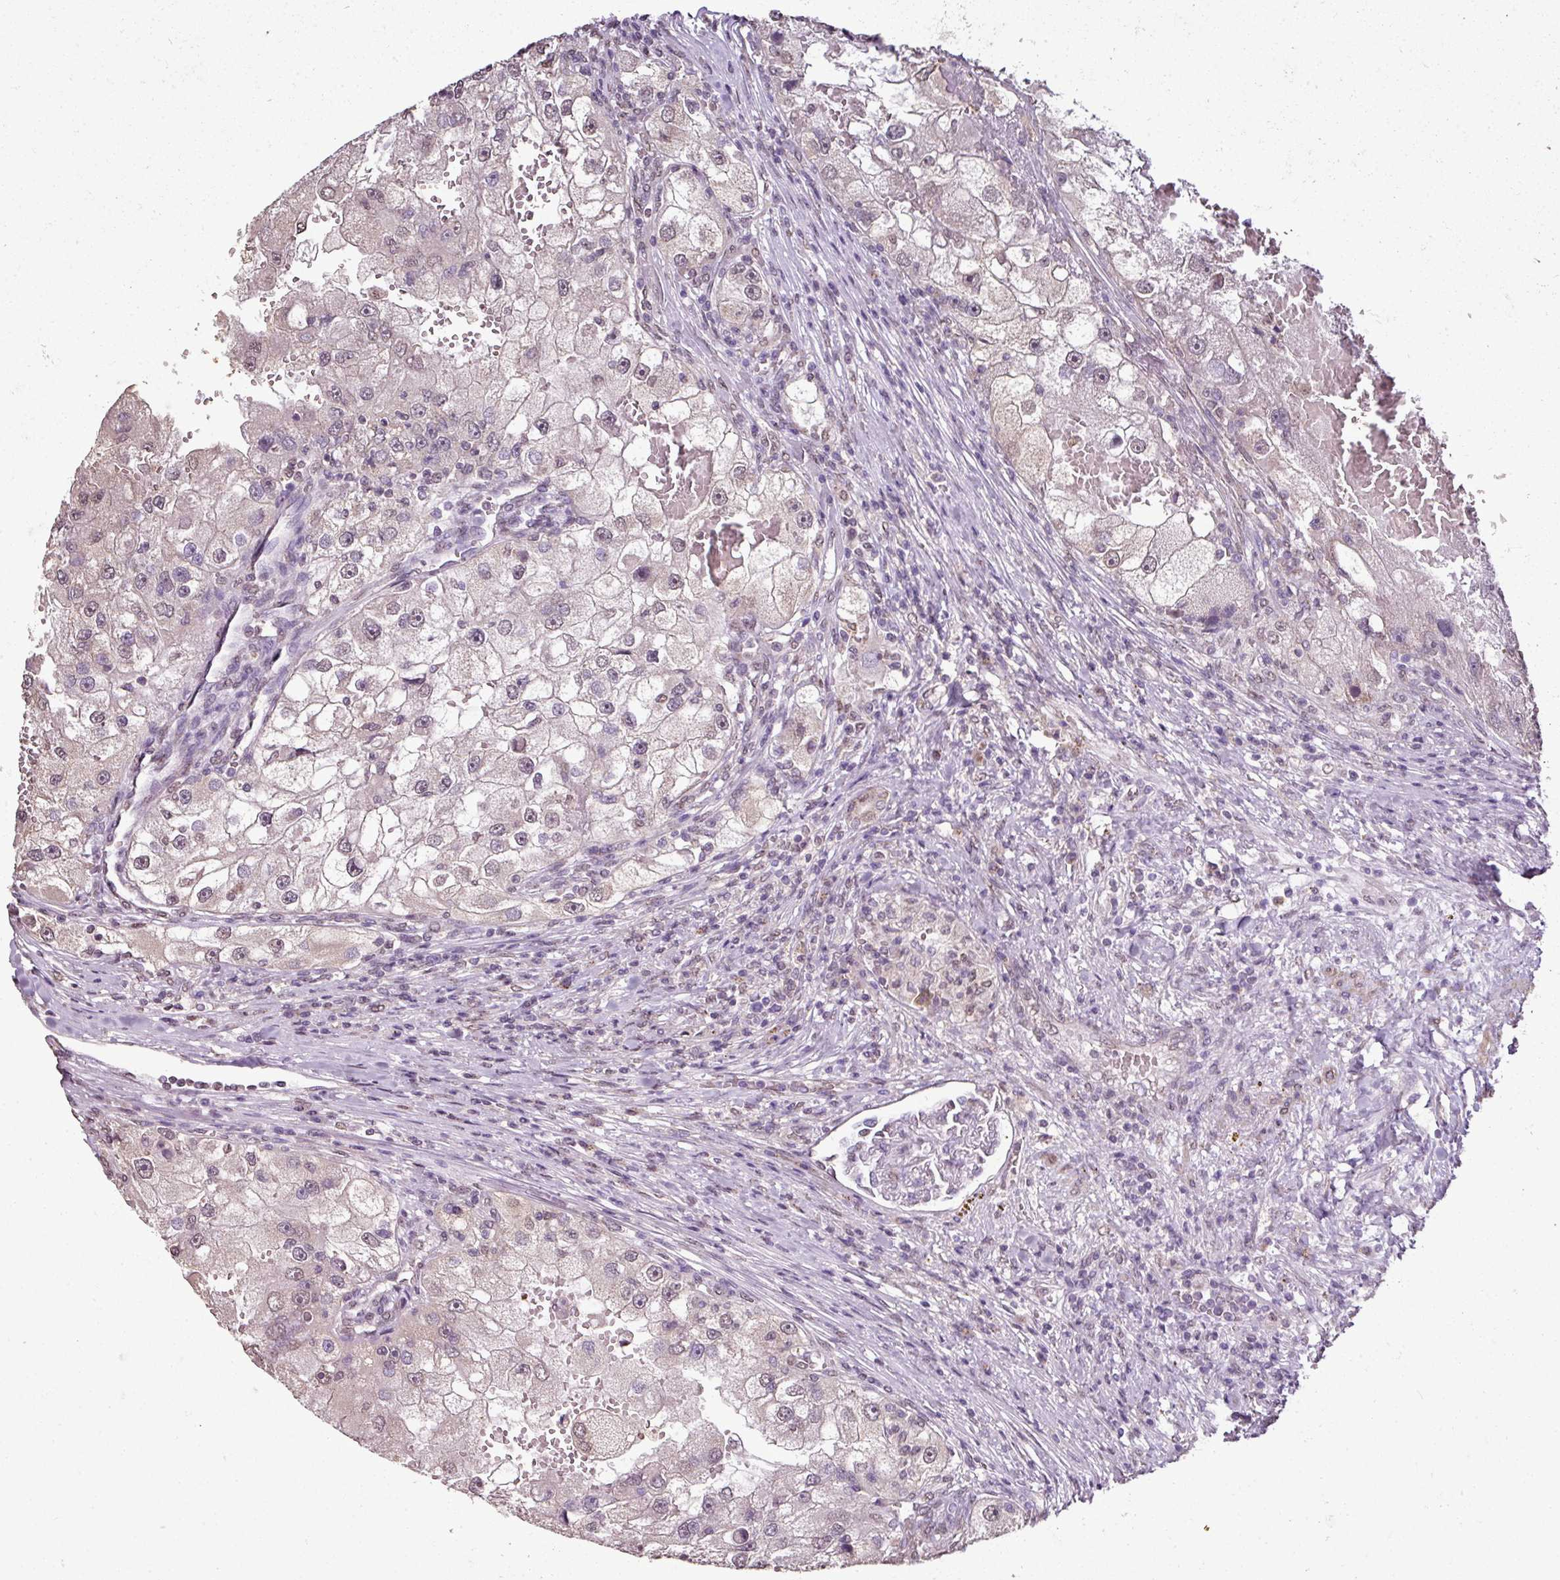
{"staining": {"intensity": "negative", "quantity": "none", "location": "none"}, "tissue": "renal cancer", "cell_type": "Tumor cells", "image_type": "cancer", "snomed": [{"axis": "morphology", "description": "Adenocarcinoma, NOS"}, {"axis": "topography", "description": "Kidney"}], "caption": "An IHC image of renal cancer is shown. There is no staining in tumor cells of renal cancer.", "gene": "JPH2", "patient": {"sex": "male", "age": 63}}